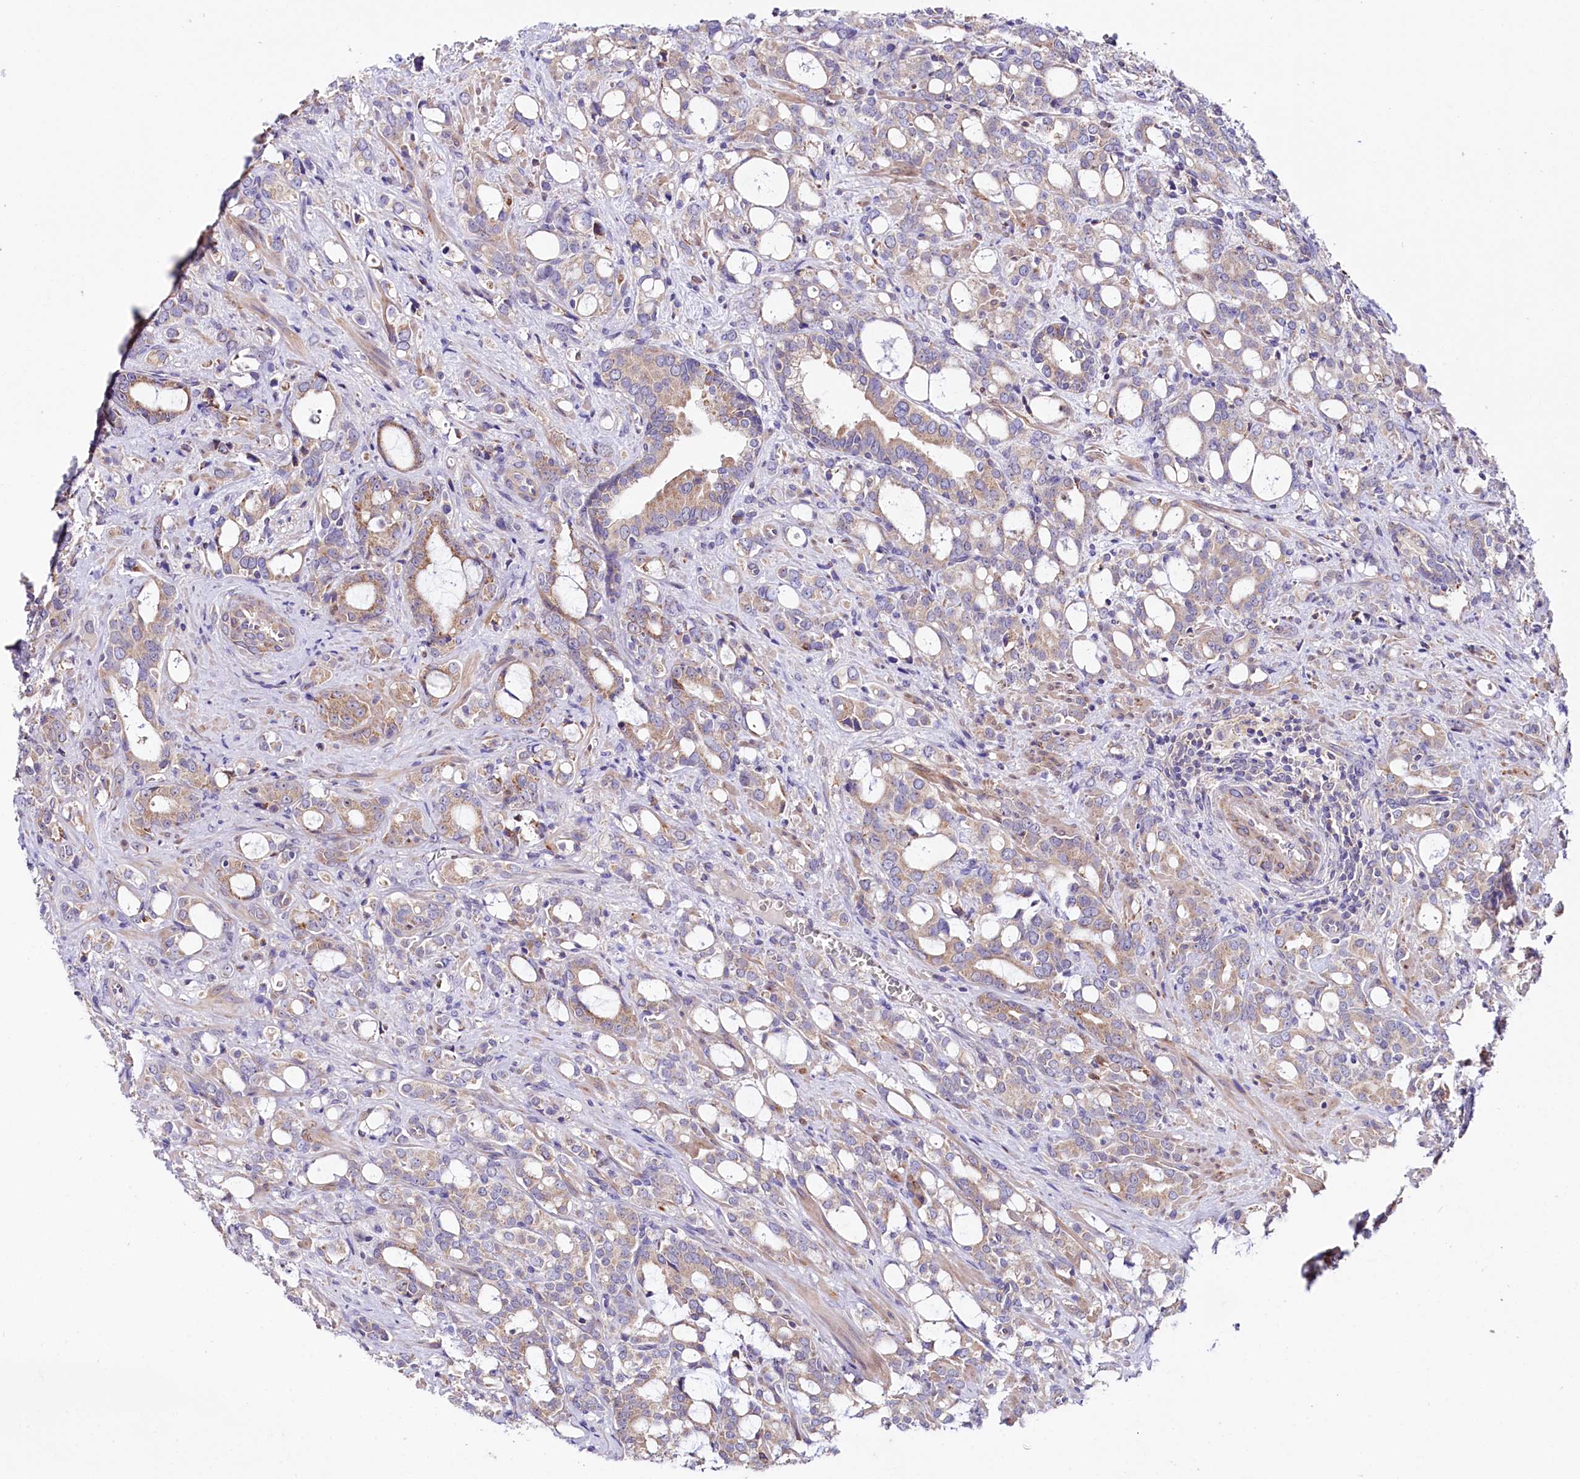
{"staining": {"intensity": "moderate", "quantity": "25%-75%", "location": "cytoplasmic/membranous"}, "tissue": "prostate cancer", "cell_type": "Tumor cells", "image_type": "cancer", "snomed": [{"axis": "morphology", "description": "Adenocarcinoma, High grade"}, {"axis": "topography", "description": "Prostate"}], "caption": "DAB (3,3'-diaminobenzidine) immunohistochemical staining of human high-grade adenocarcinoma (prostate) reveals moderate cytoplasmic/membranous protein positivity in about 25%-75% of tumor cells.", "gene": "CEP295", "patient": {"sex": "male", "age": 72}}